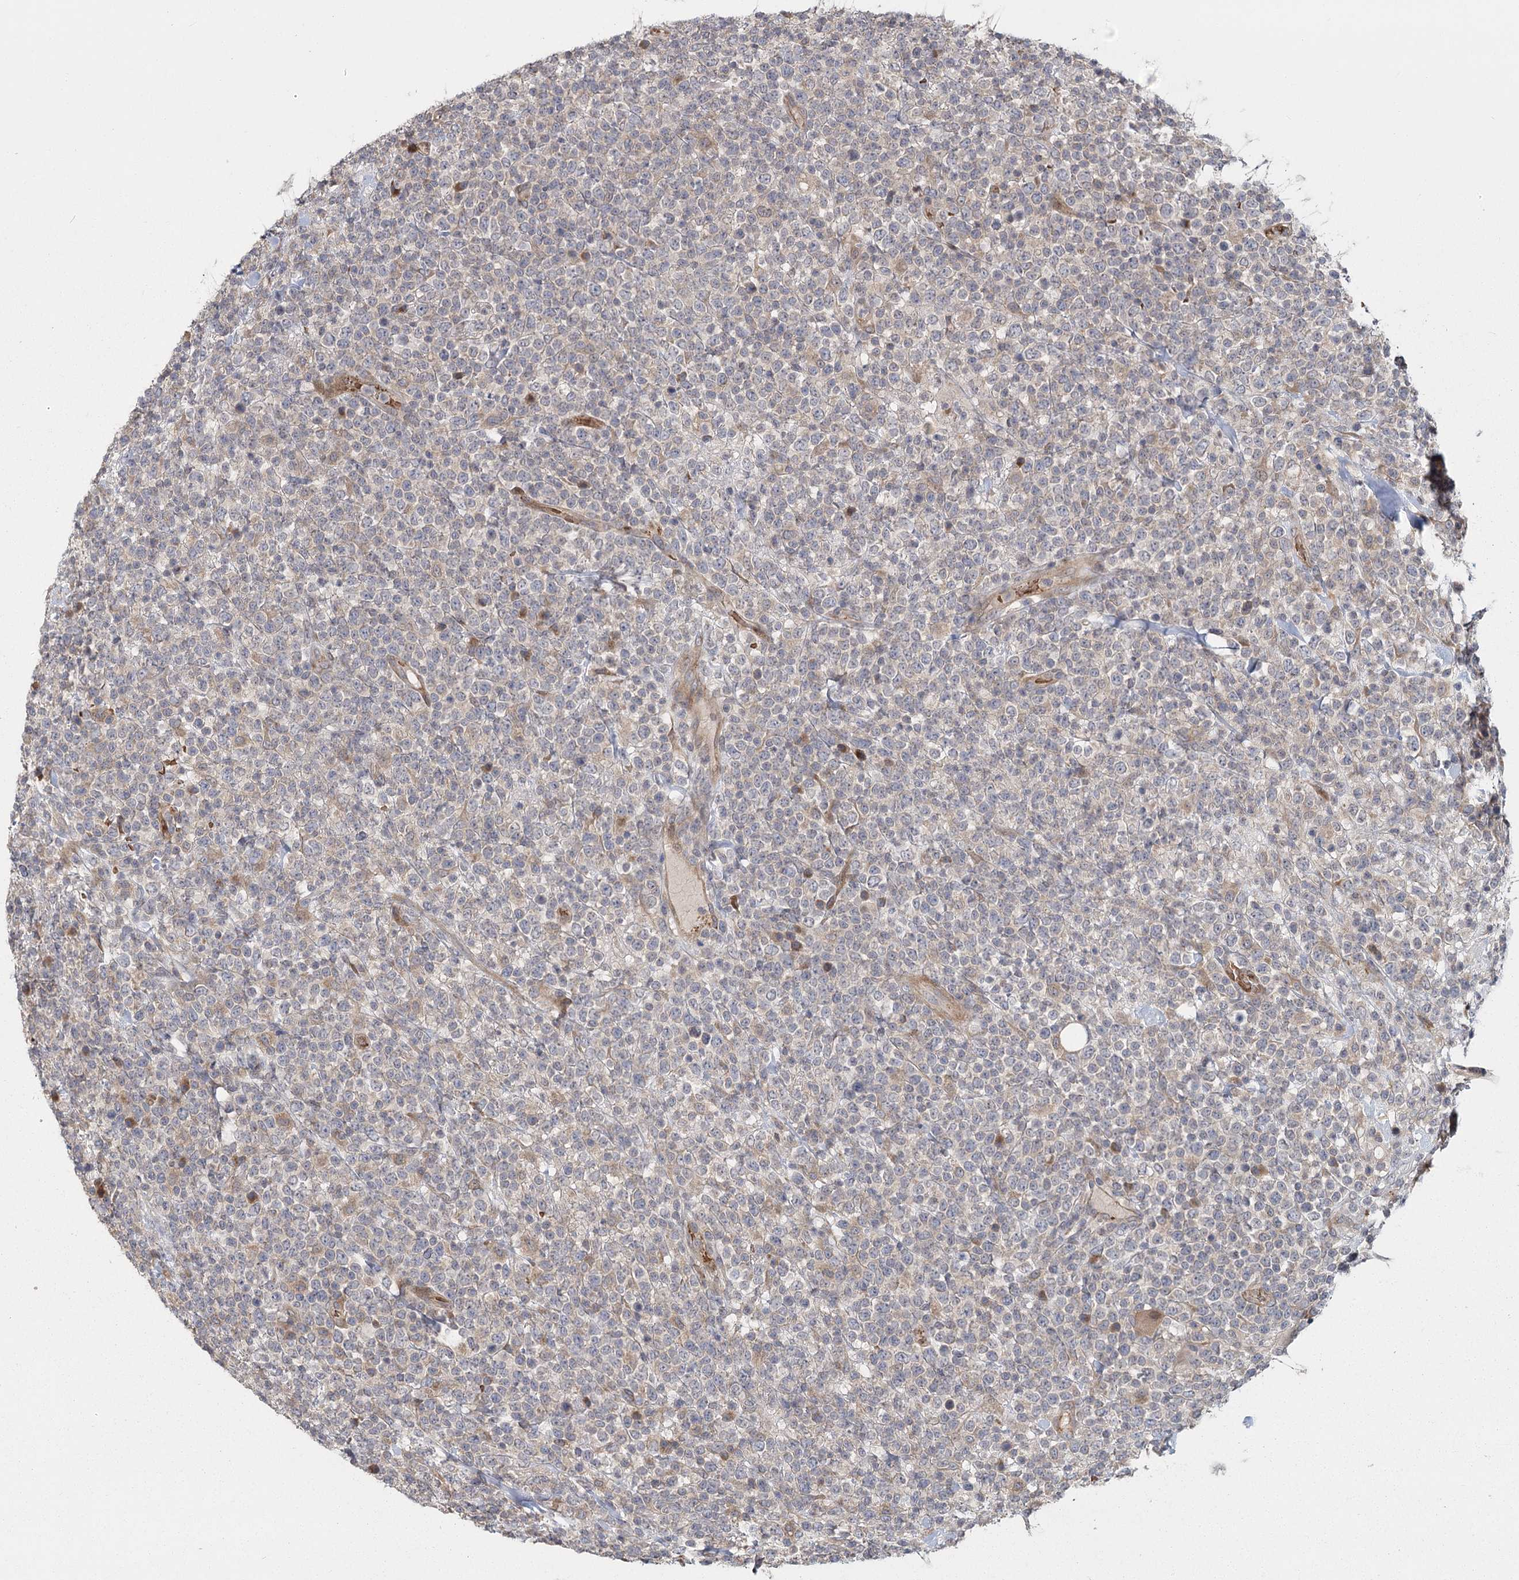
{"staining": {"intensity": "weak", "quantity": "<25%", "location": "cytoplasmic/membranous"}, "tissue": "lymphoma", "cell_type": "Tumor cells", "image_type": "cancer", "snomed": [{"axis": "morphology", "description": "Malignant lymphoma, non-Hodgkin's type, High grade"}, {"axis": "topography", "description": "Colon"}], "caption": "Human lymphoma stained for a protein using IHC exhibits no staining in tumor cells.", "gene": "RAPGEF6", "patient": {"sex": "female", "age": 53}}